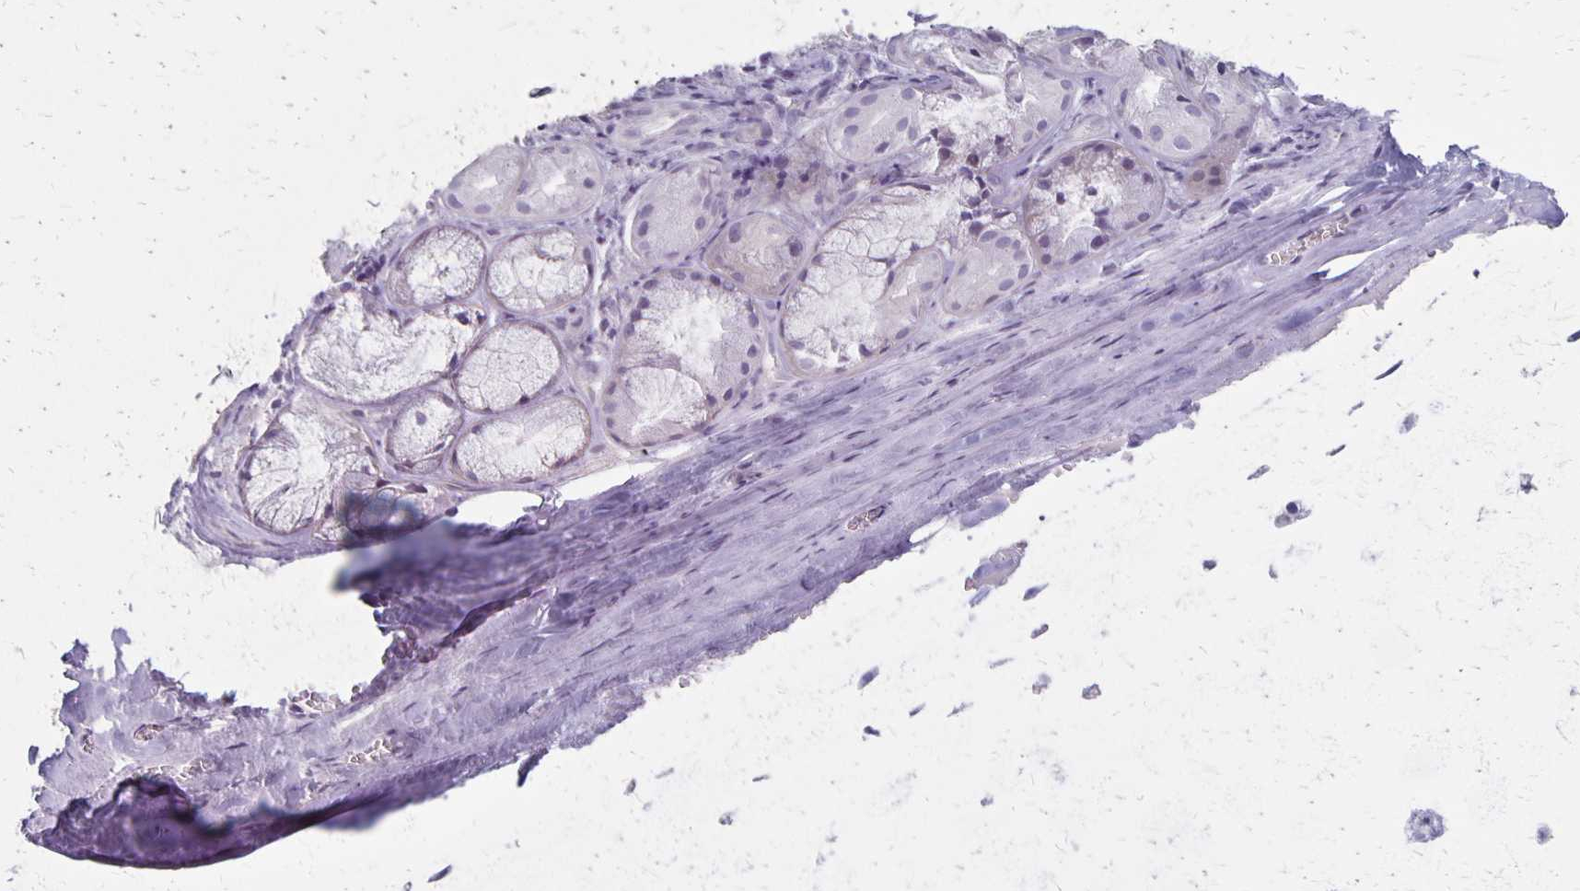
{"staining": {"intensity": "negative", "quantity": "none", "location": "none"}, "tissue": "adipose tissue", "cell_type": "Adipocytes", "image_type": "normal", "snomed": [{"axis": "morphology", "description": "Normal tissue, NOS"}, {"axis": "topography", "description": "Cartilage tissue"}, {"axis": "topography", "description": "Nasopharynx"}, {"axis": "topography", "description": "Thyroid gland"}], "caption": "Adipocytes show no significant positivity in unremarkable adipose tissue. (DAB immunohistochemistry, high magnification).", "gene": "HOMER1", "patient": {"sex": "male", "age": 63}}